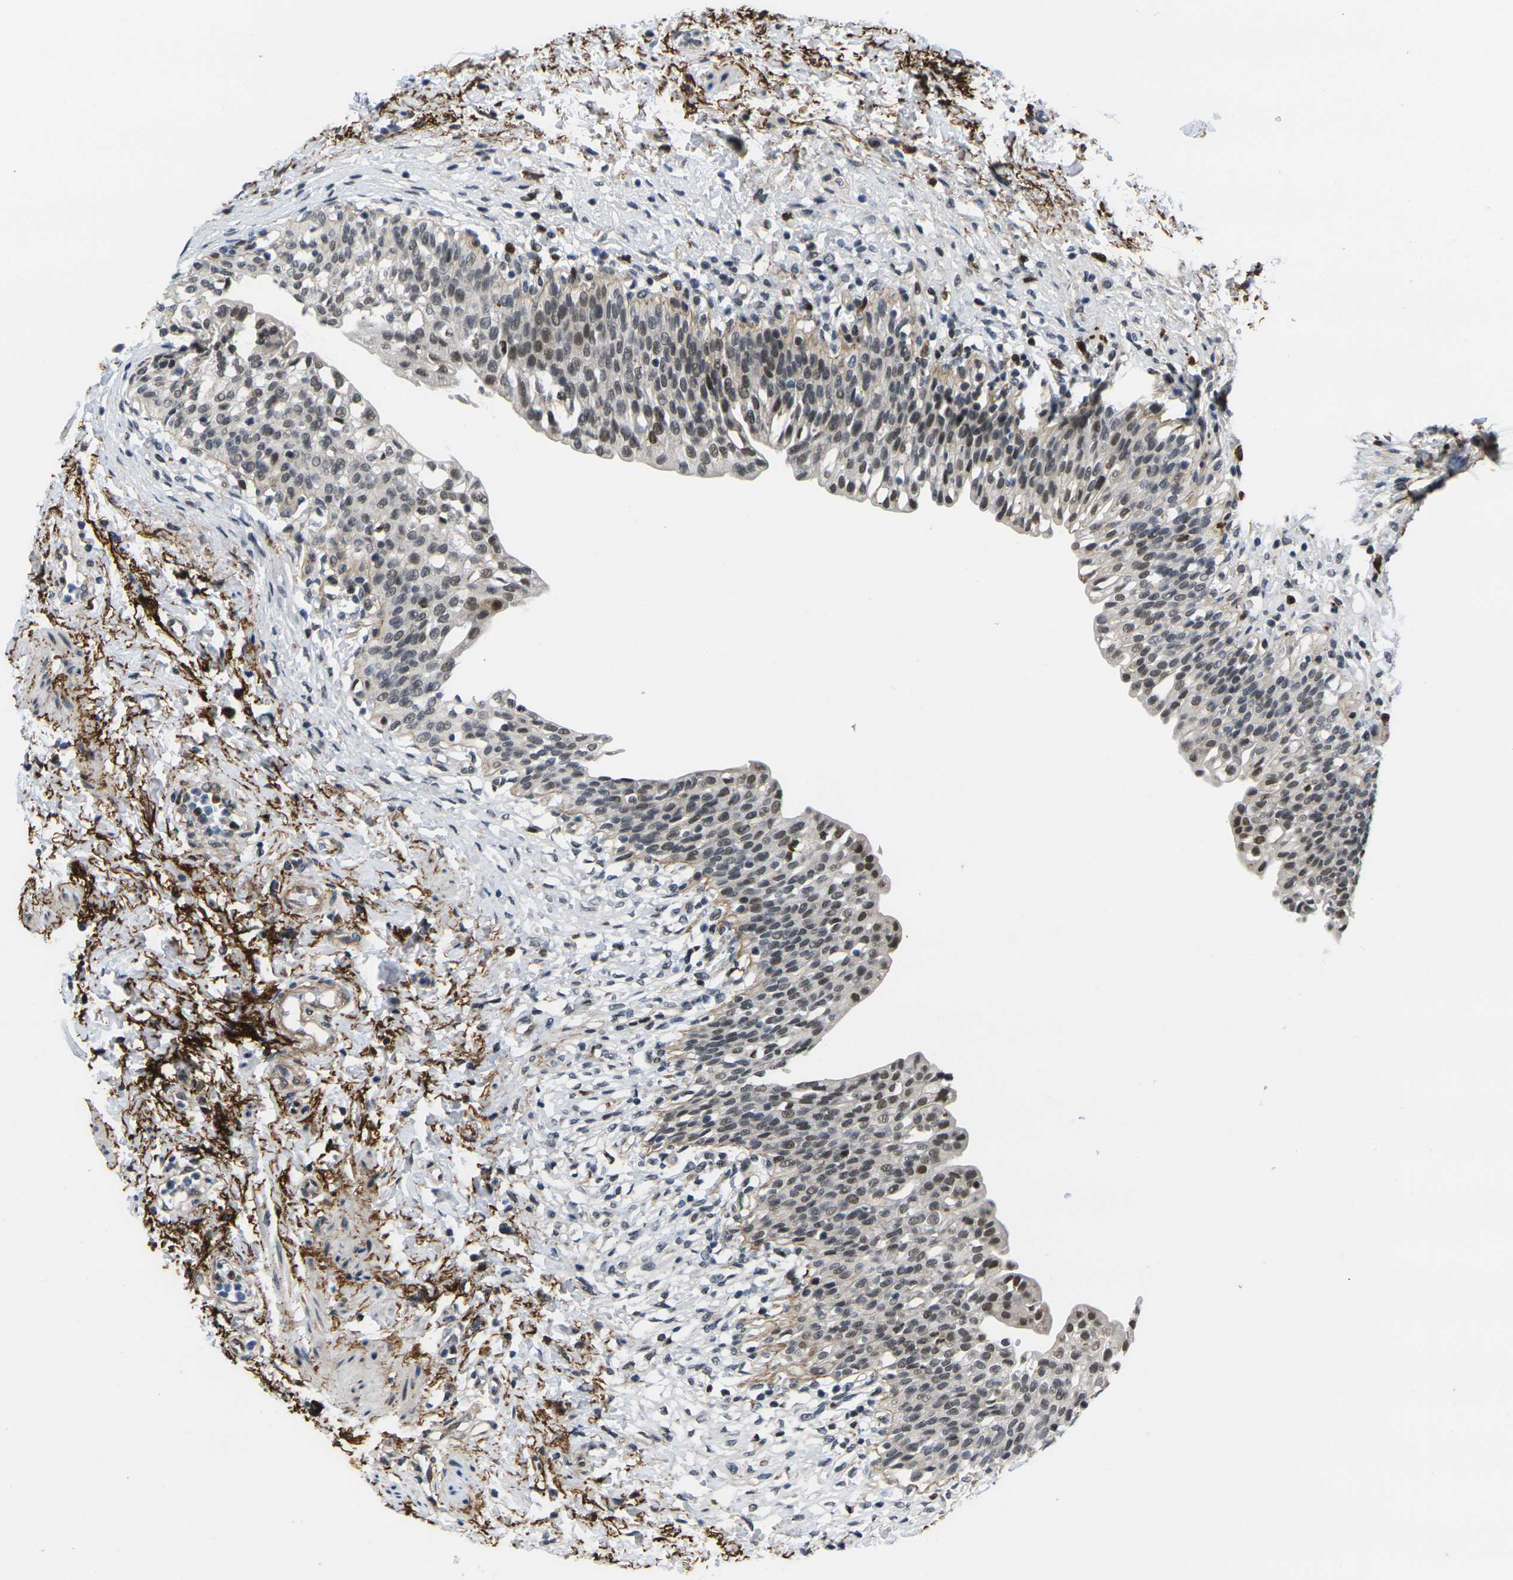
{"staining": {"intensity": "moderate", "quantity": "<25%", "location": "nuclear"}, "tissue": "urinary bladder", "cell_type": "Urothelial cells", "image_type": "normal", "snomed": [{"axis": "morphology", "description": "Normal tissue, NOS"}, {"axis": "topography", "description": "Urinary bladder"}], "caption": "Immunohistochemical staining of normal human urinary bladder shows moderate nuclear protein positivity in about <25% of urothelial cells.", "gene": "RBM7", "patient": {"sex": "male", "age": 55}}